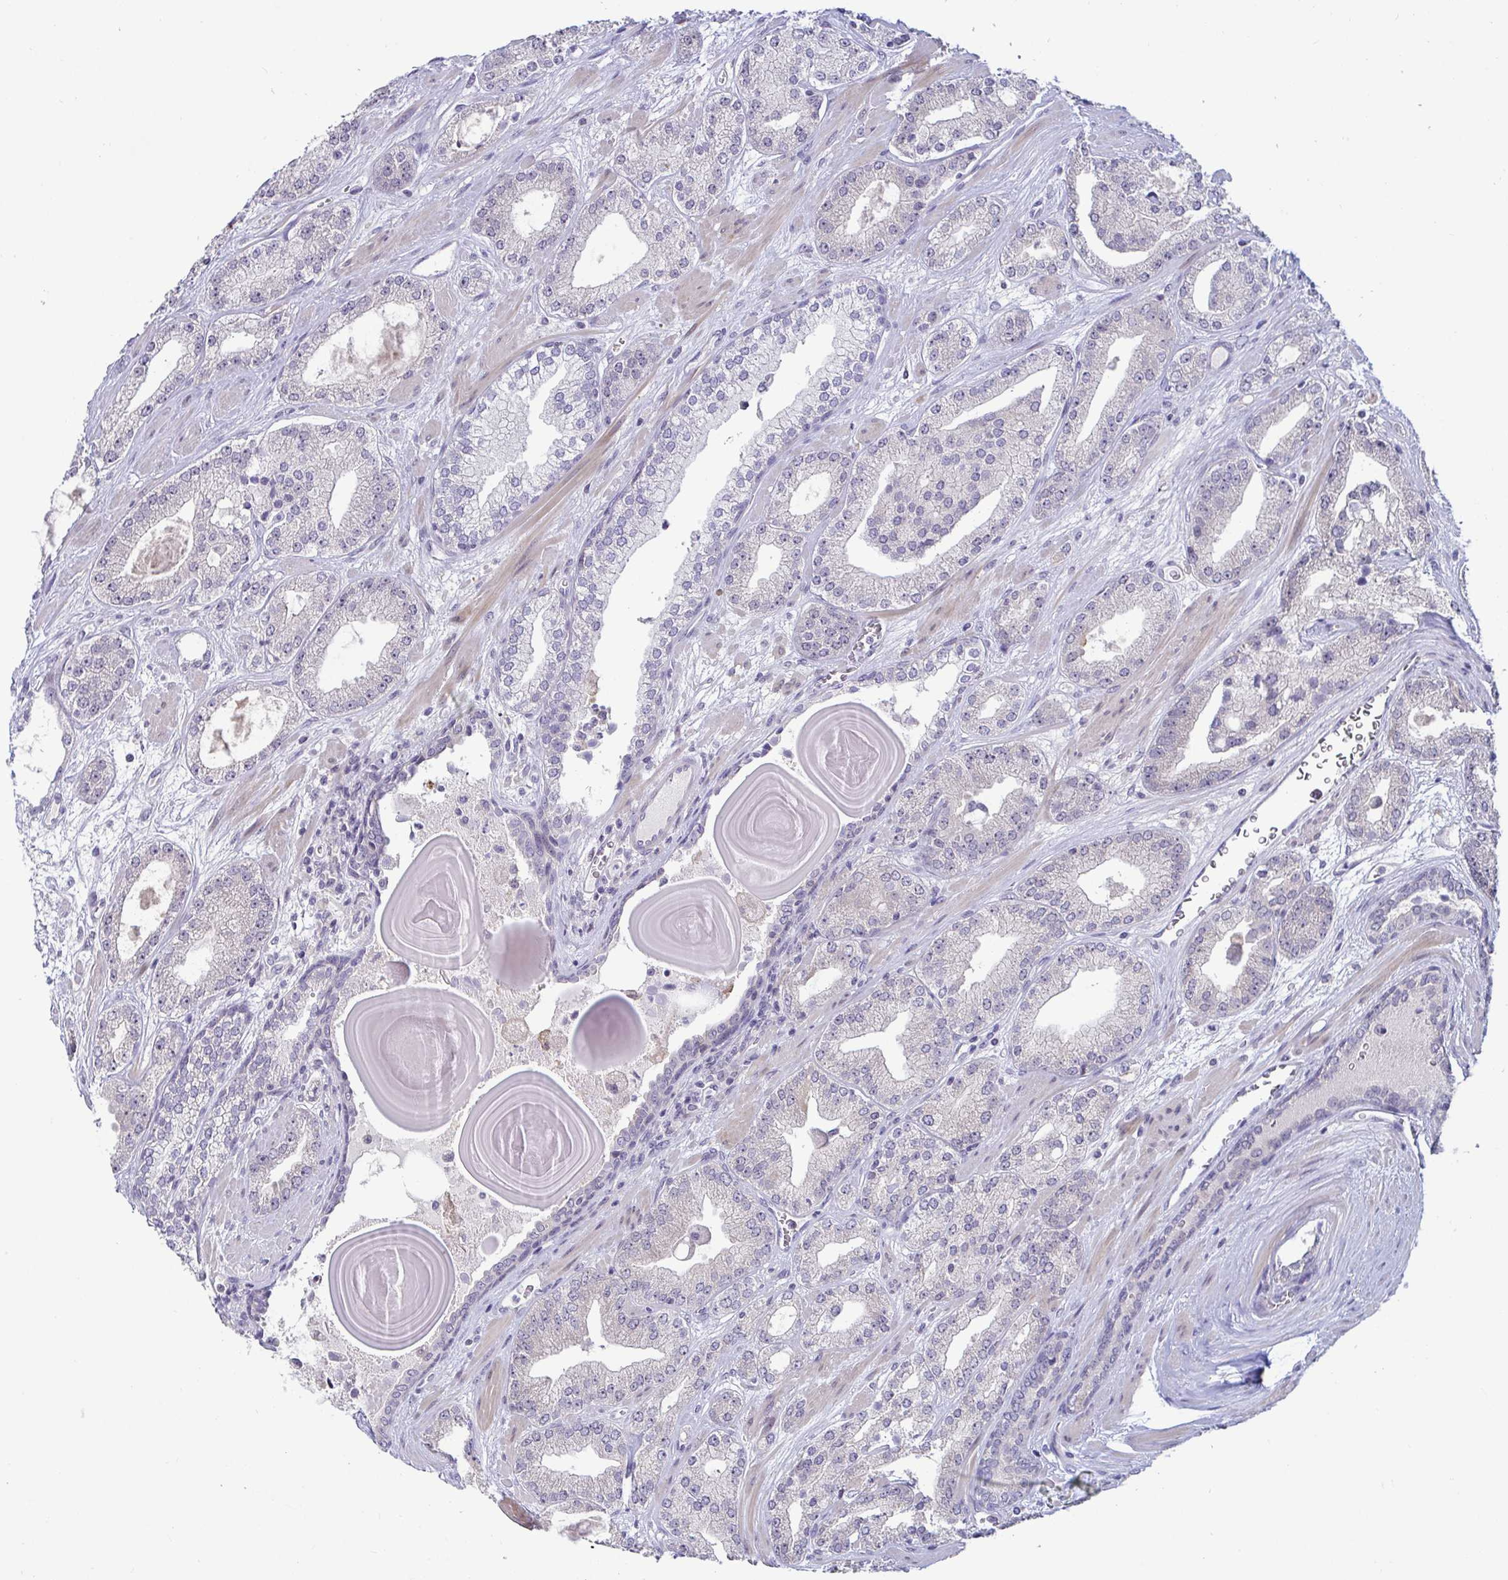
{"staining": {"intensity": "negative", "quantity": "none", "location": "none"}, "tissue": "prostate cancer", "cell_type": "Tumor cells", "image_type": "cancer", "snomed": [{"axis": "morphology", "description": "Adenocarcinoma, High grade"}, {"axis": "topography", "description": "Prostate"}], "caption": "Immunohistochemistry (IHC) histopathology image of neoplastic tissue: human prostate adenocarcinoma (high-grade) stained with DAB reveals no significant protein staining in tumor cells.", "gene": "GSTM1", "patient": {"sex": "male", "age": 64}}